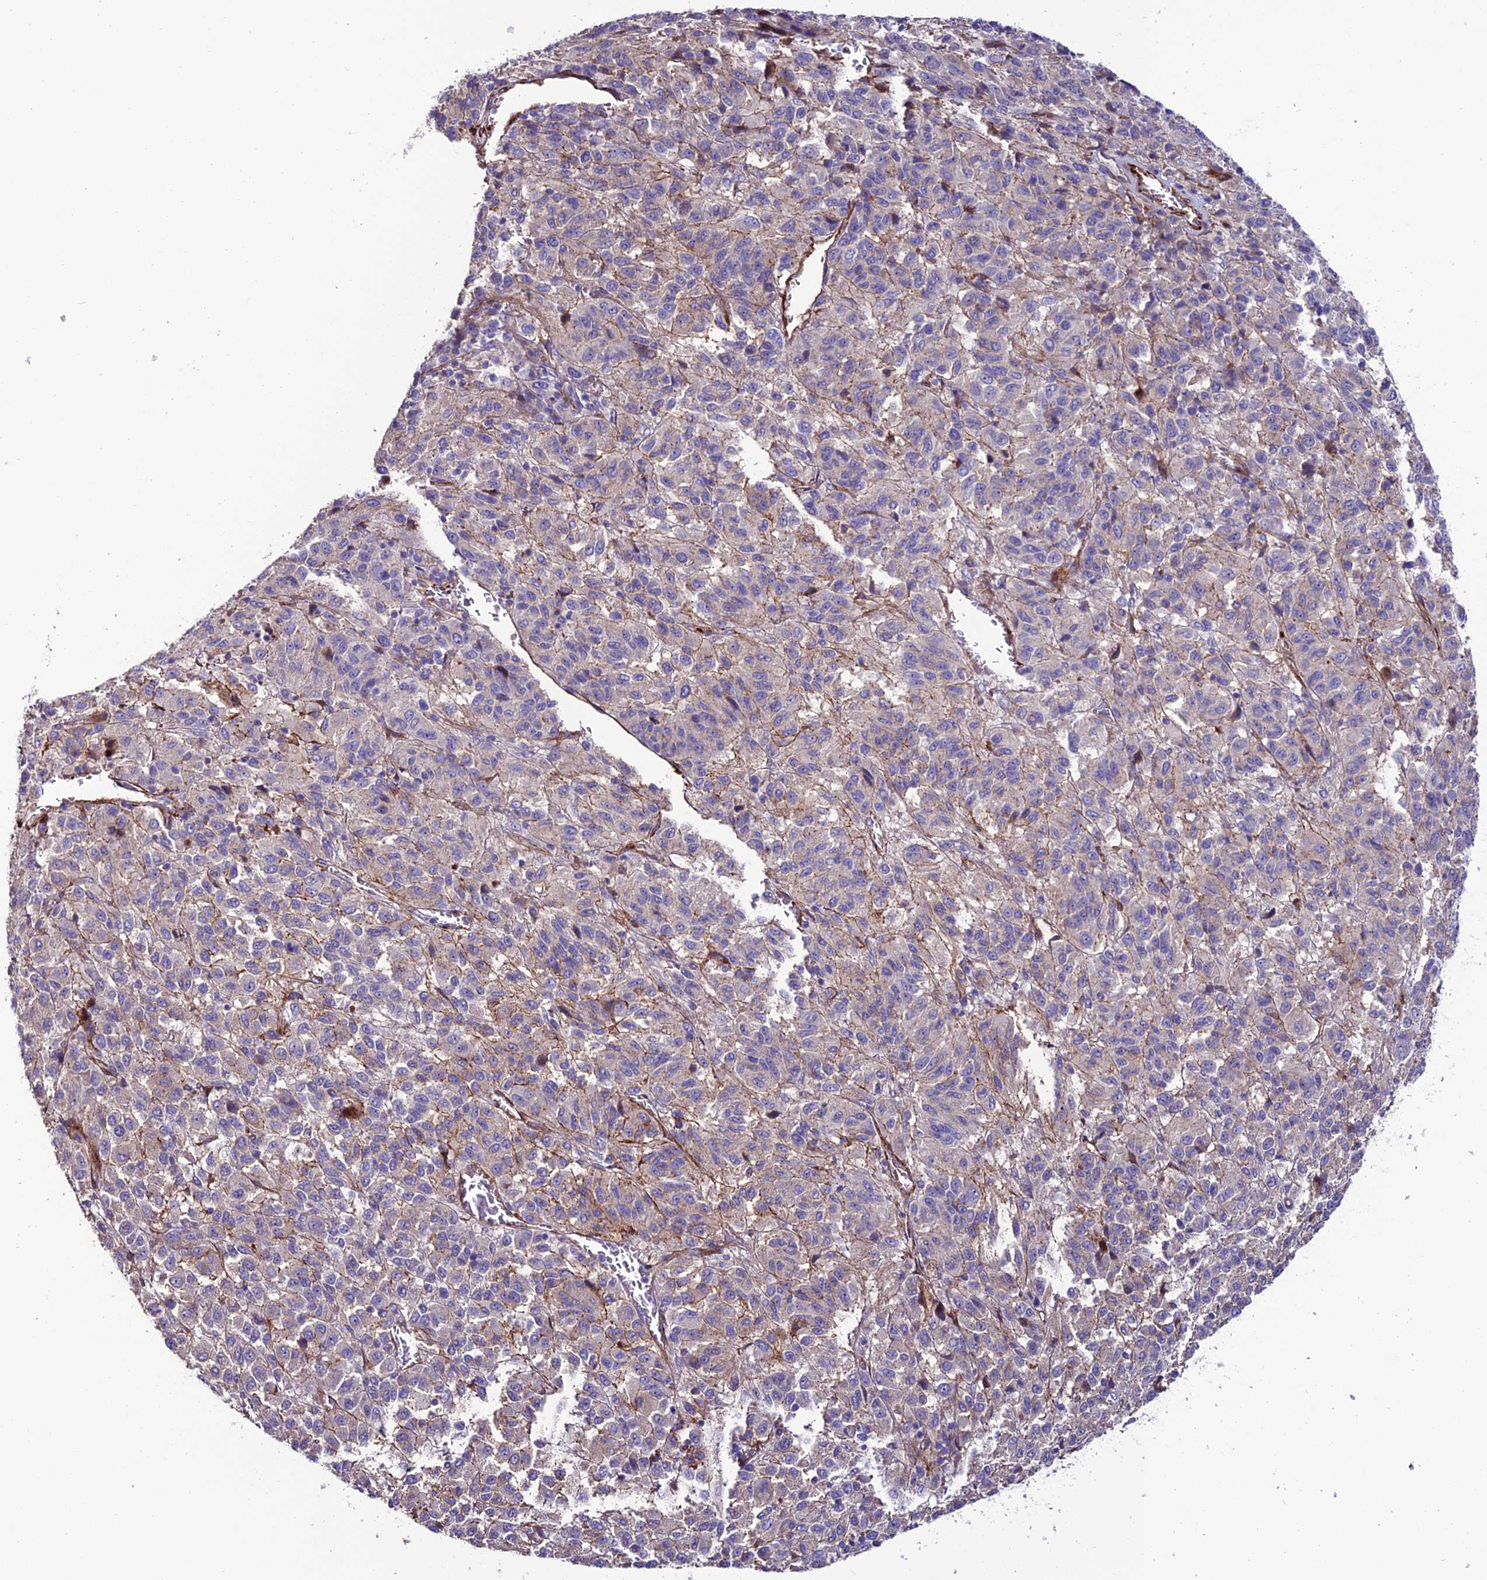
{"staining": {"intensity": "weak", "quantity": "<25%", "location": "cytoplasmic/membranous"}, "tissue": "melanoma", "cell_type": "Tumor cells", "image_type": "cancer", "snomed": [{"axis": "morphology", "description": "Malignant melanoma, Metastatic site"}, {"axis": "topography", "description": "Lung"}], "caption": "IHC of human melanoma displays no staining in tumor cells. The staining is performed using DAB (3,3'-diaminobenzidine) brown chromogen with nuclei counter-stained in using hematoxylin.", "gene": "REX1BD", "patient": {"sex": "male", "age": 64}}